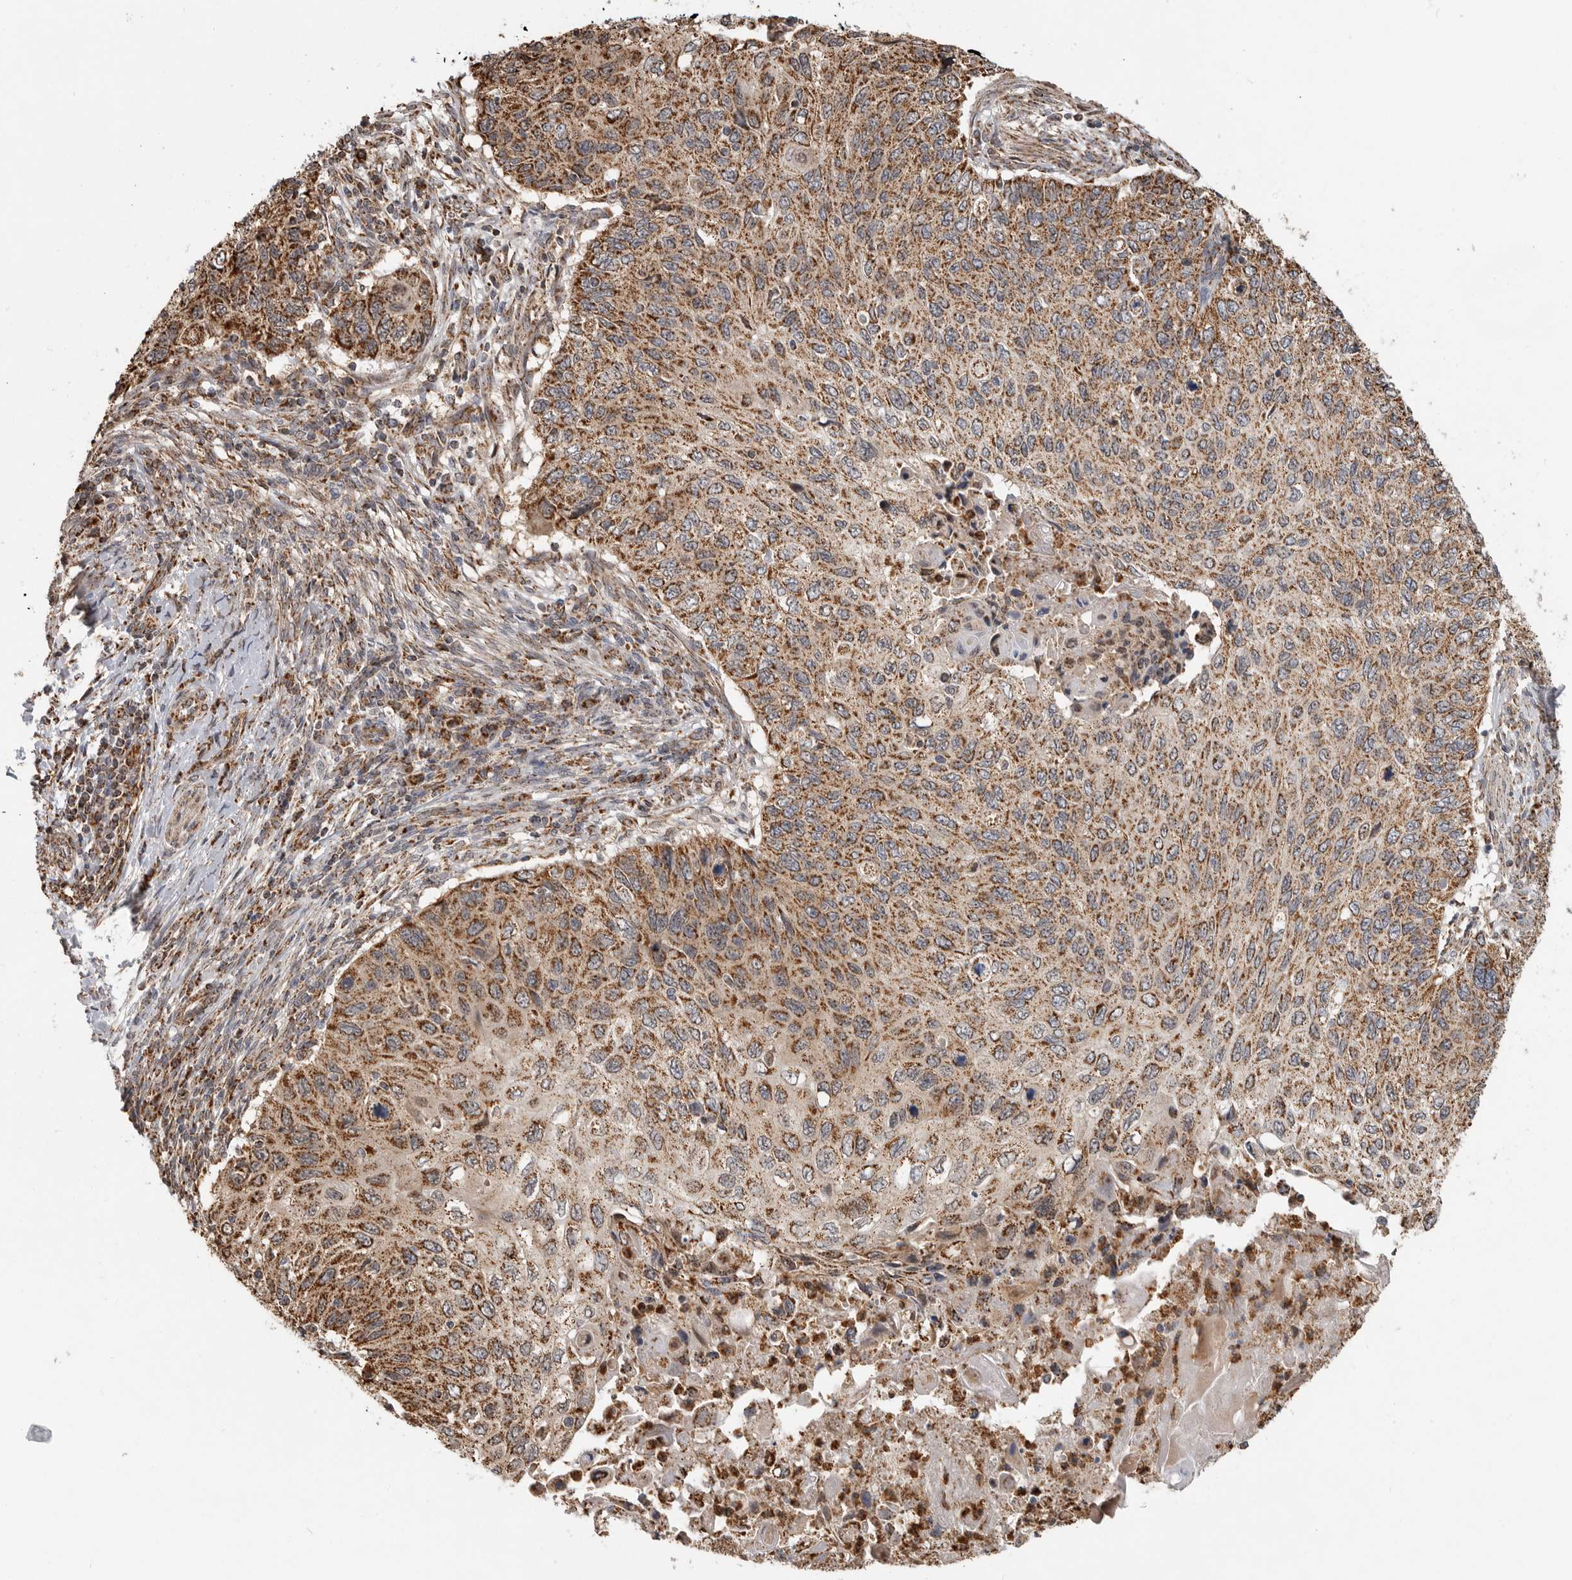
{"staining": {"intensity": "moderate", "quantity": ">75%", "location": "cytoplasmic/membranous"}, "tissue": "cervical cancer", "cell_type": "Tumor cells", "image_type": "cancer", "snomed": [{"axis": "morphology", "description": "Squamous cell carcinoma, NOS"}, {"axis": "topography", "description": "Cervix"}], "caption": "An image of squamous cell carcinoma (cervical) stained for a protein displays moderate cytoplasmic/membranous brown staining in tumor cells. The protein of interest is shown in brown color, while the nuclei are stained blue.", "gene": "GCNT2", "patient": {"sex": "female", "age": 70}}